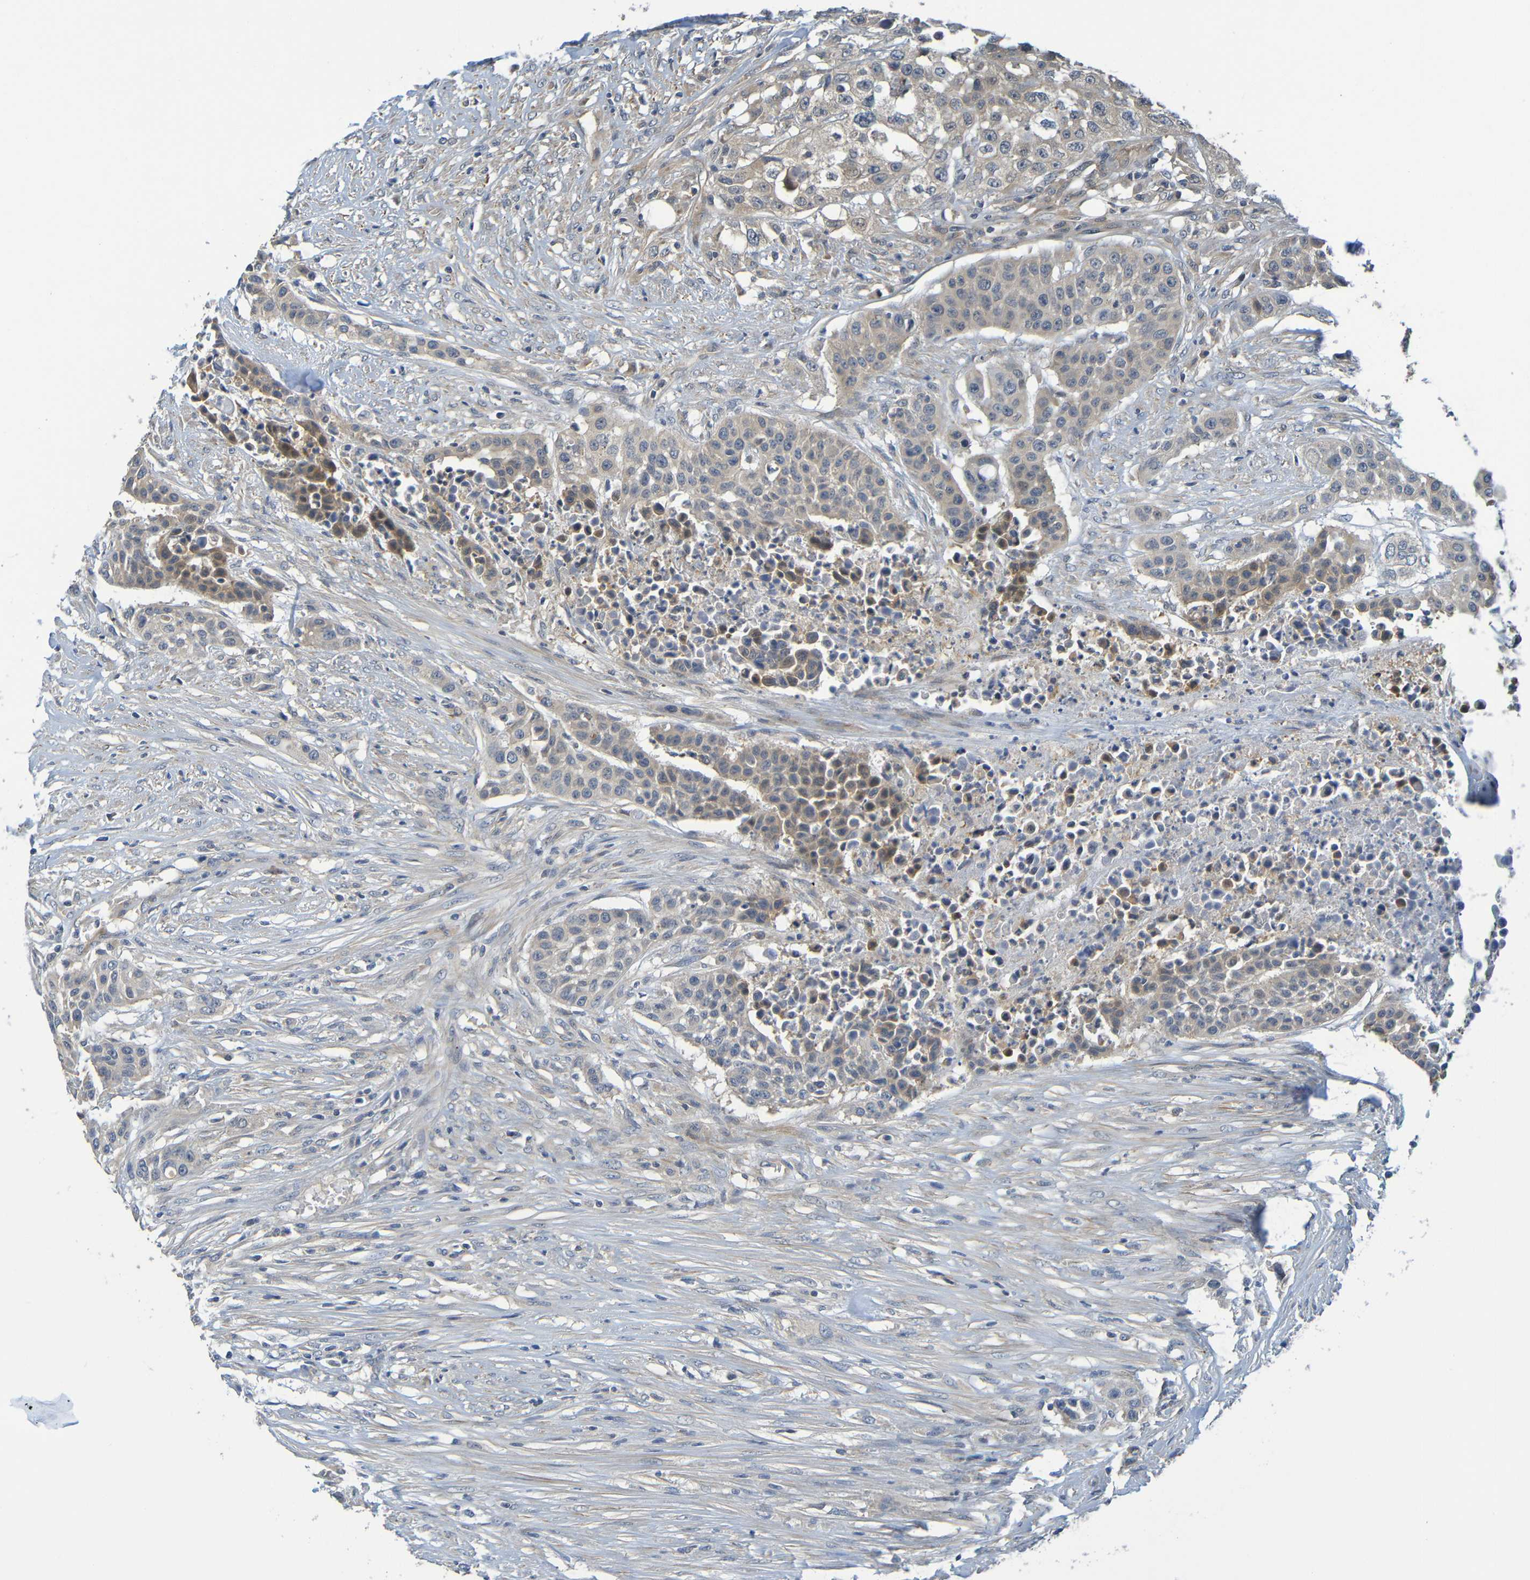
{"staining": {"intensity": "weak", "quantity": "25%-75%", "location": "cytoplasmic/membranous"}, "tissue": "urothelial cancer", "cell_type": "Tumor cells", "image_type": "cancer", "snomed": [{"axis": "morphology", "description": "Urothelial carcinoma, High grade"}, {"axis": "topography", "description": "Urinary bladder"}], "caption": "This is an image of immunohistochemistry (IHC) staining of urothelial cancer, which shows weak positivity in the cytoplasmic/membranous of tumor cells.", "gene": "CYP4F2", "patient": {"sex": "male", "age": 74}}